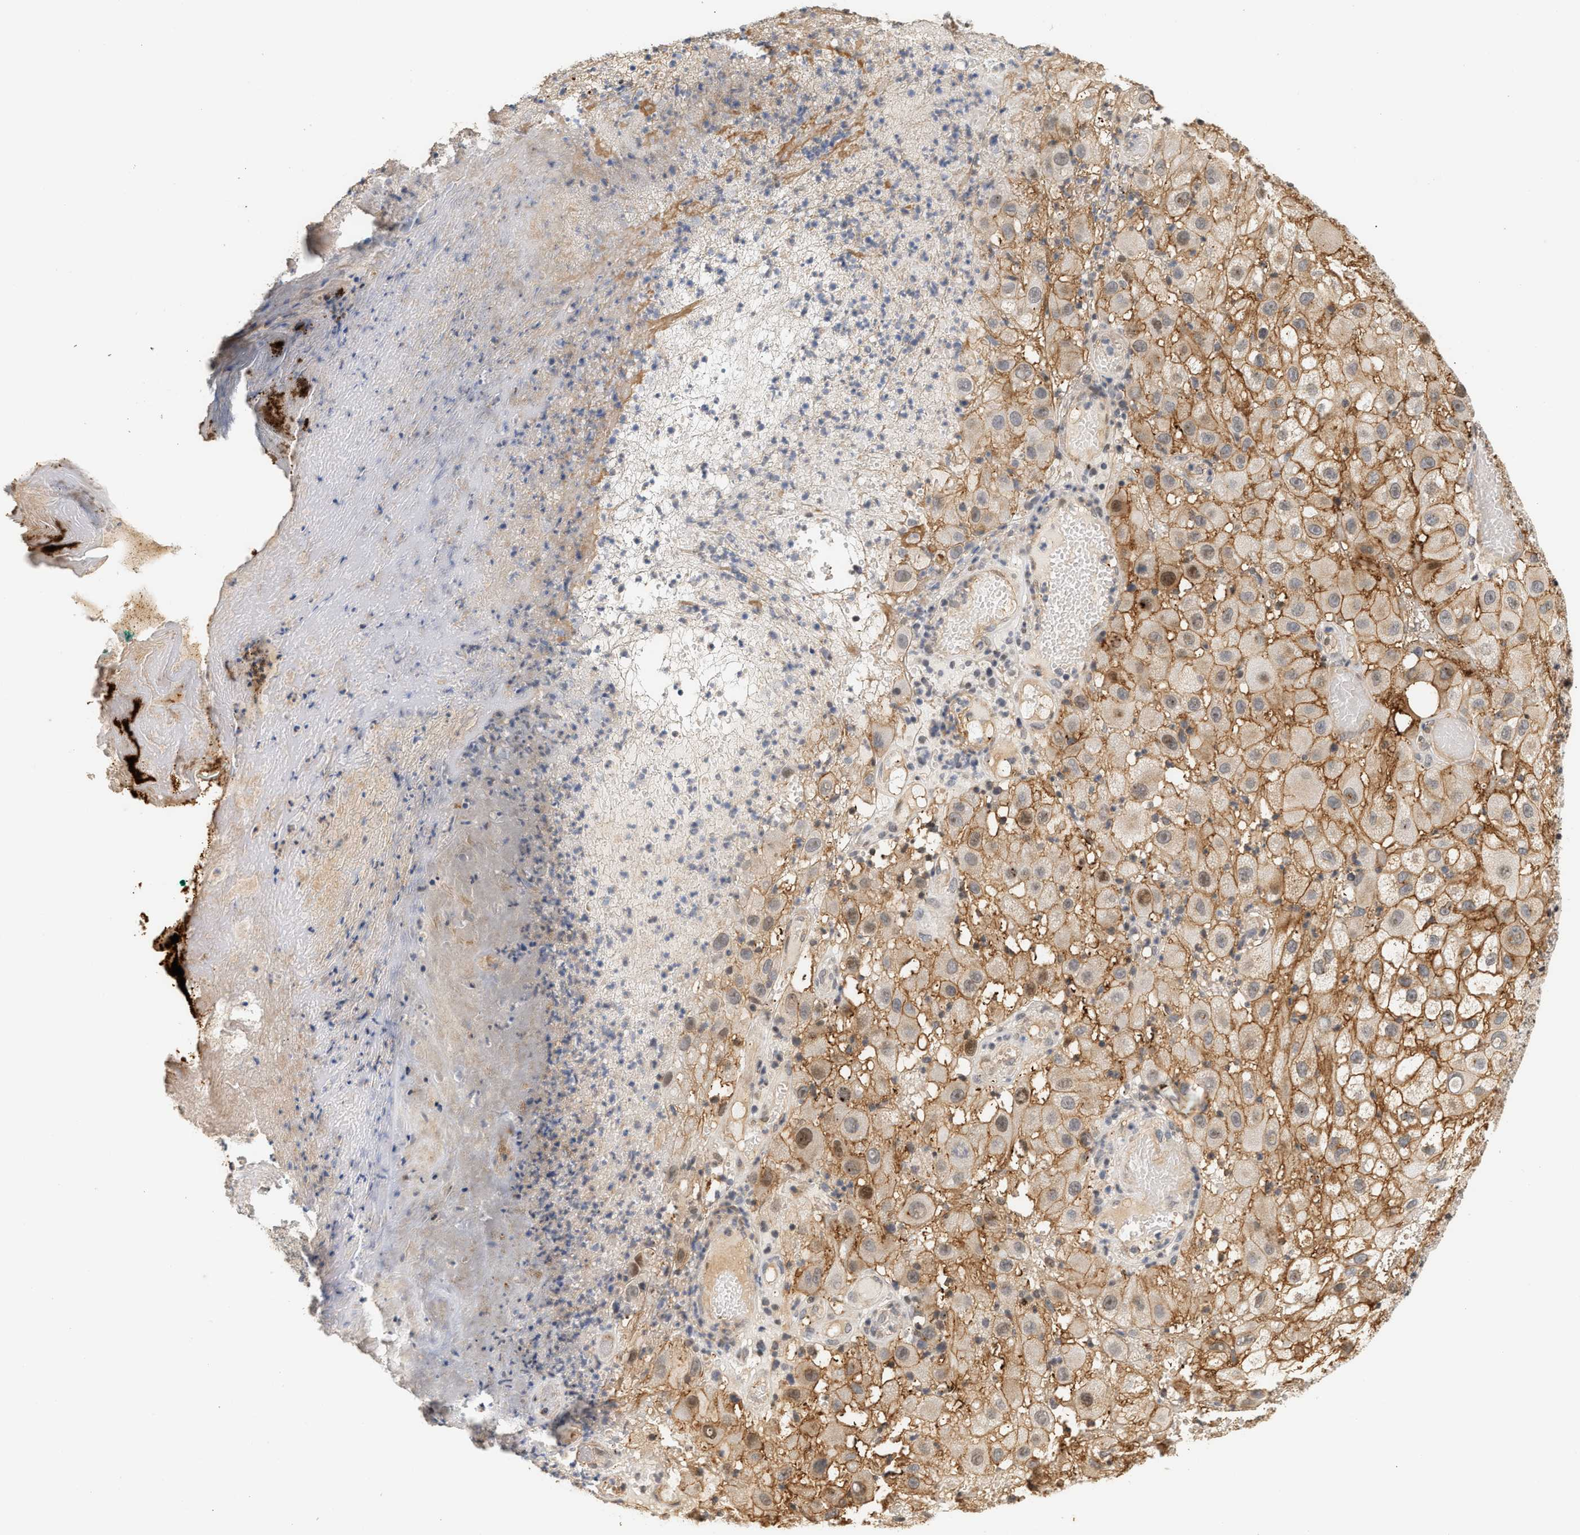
{"staining": {"intensity": "moderate", "quantity": ">75%", "location": "cytoplasmic/membranous,nuclear"}, "tissue": "melanoma", "cell_type": "Tumor cells", "image_type": "cancer", "snomed": [{"axis": "morphology", "description": "Malignant melanoma, NOS"}, {"axis": "topography", "description": "Skin"}], "caption": "Tumor cells demonstrate medium levels of moderate cytoplasmic/membranous and nuclear positivity in about >75% of cells in malignant melanoma. Using DAB (3,3'-diaminobenzidine) (brown) and hematoxylin (blue) stains, captured at high magnification using brightfield microscopy.", "gene": "PLXND1", "patient": {"sex": "female", "age": 81}}